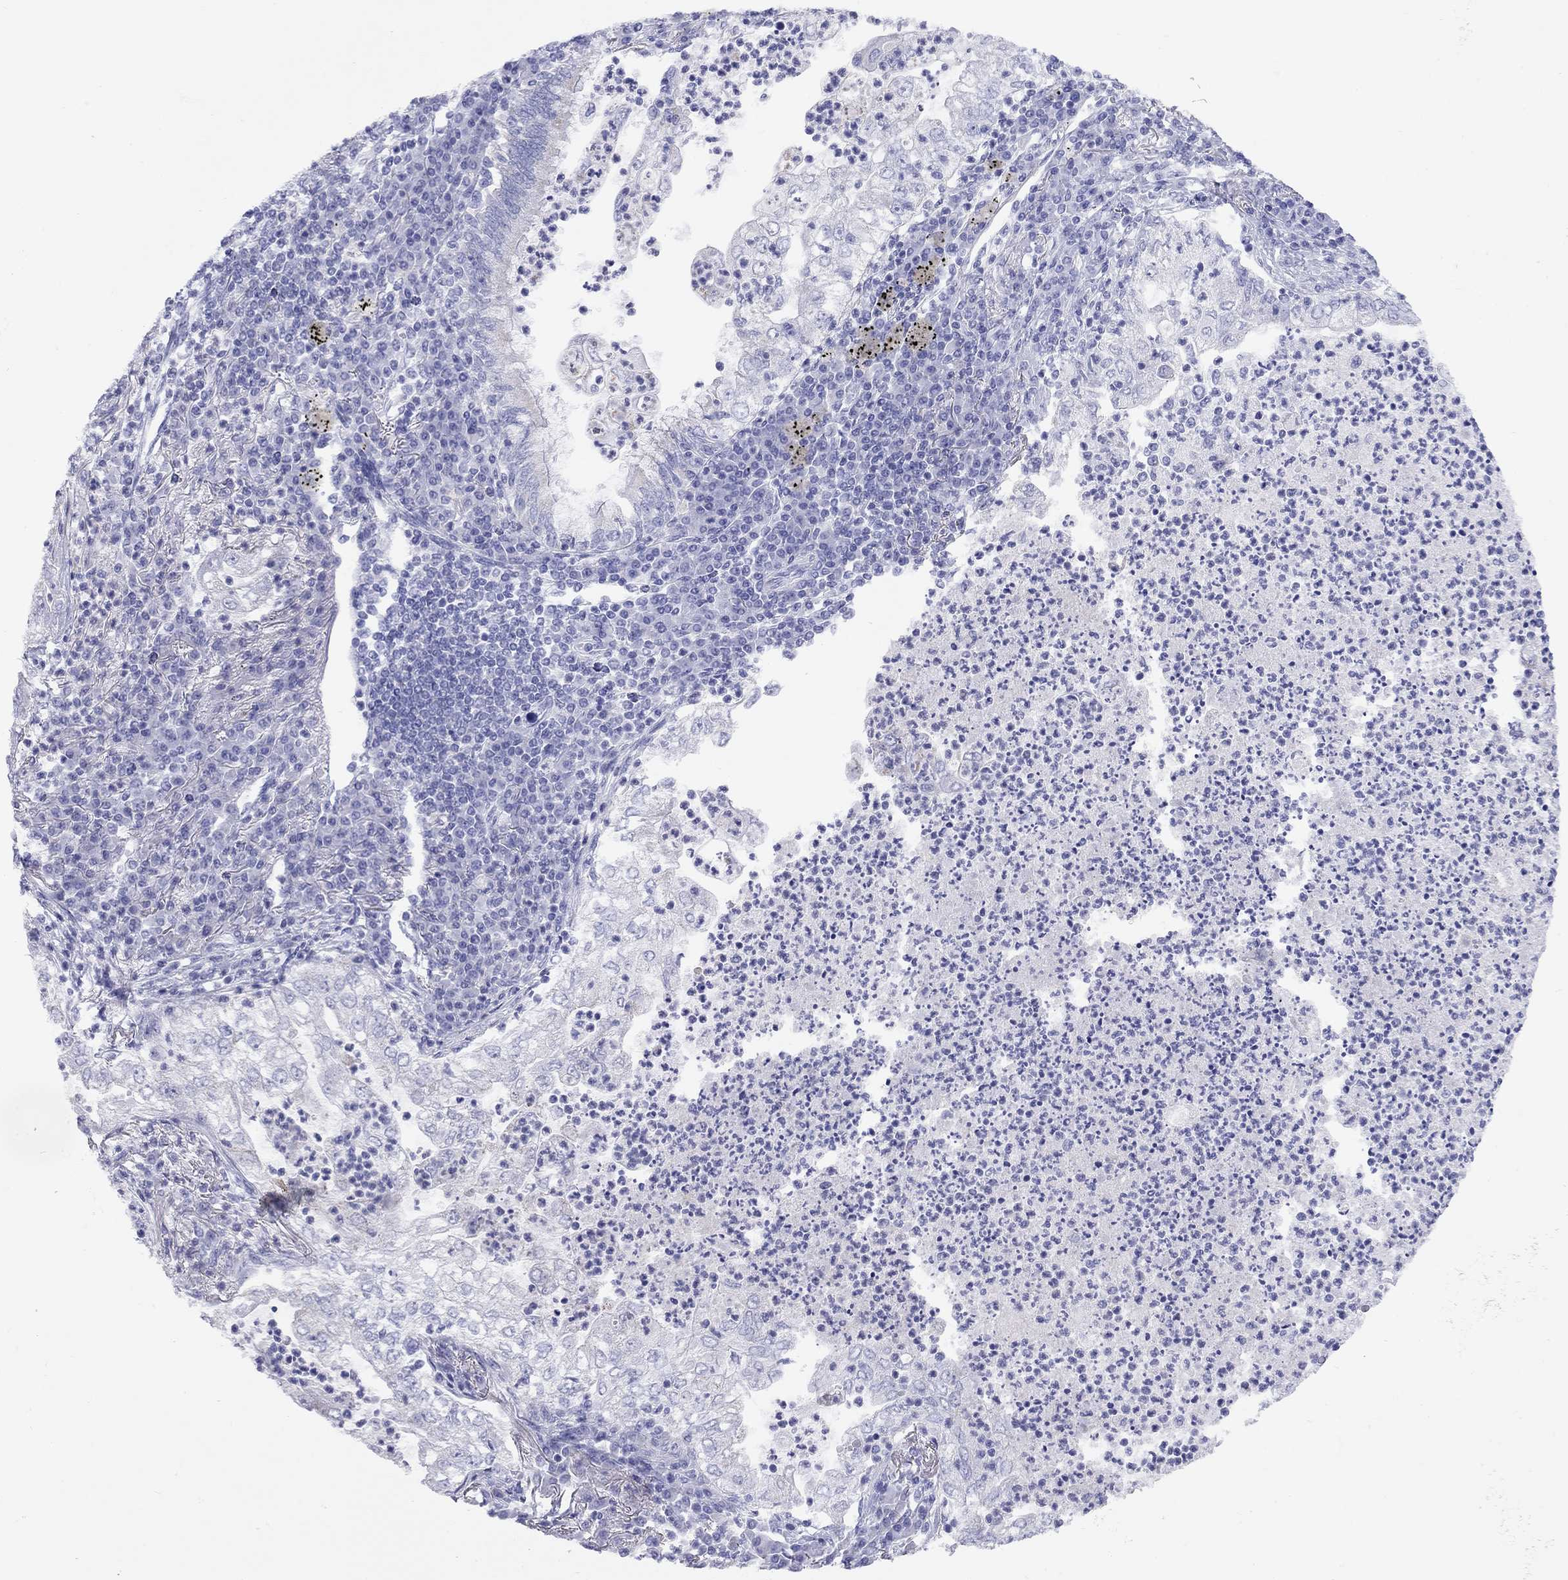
{"staining": {"intensity": "negative", "quantity": "none", "location": "none"}, "tissue": "lung cancer", "cell_type": "Tumor cells", "image_type": "cancer", "snomed": [{"axis": "morphology", "description": "Adenocarcinoma, NOS"}, {"axis": "topography", "description": "Lung"}], "caption": "This micrograph is of lung cancer stained with immunohistochemistry (IHC) to label a protein in brown with the nuclei are counter-stained blue. There is no expression in tumor cells.", "gene": "DPY19L2", "patient": {"sex": "female", "age": 73}}